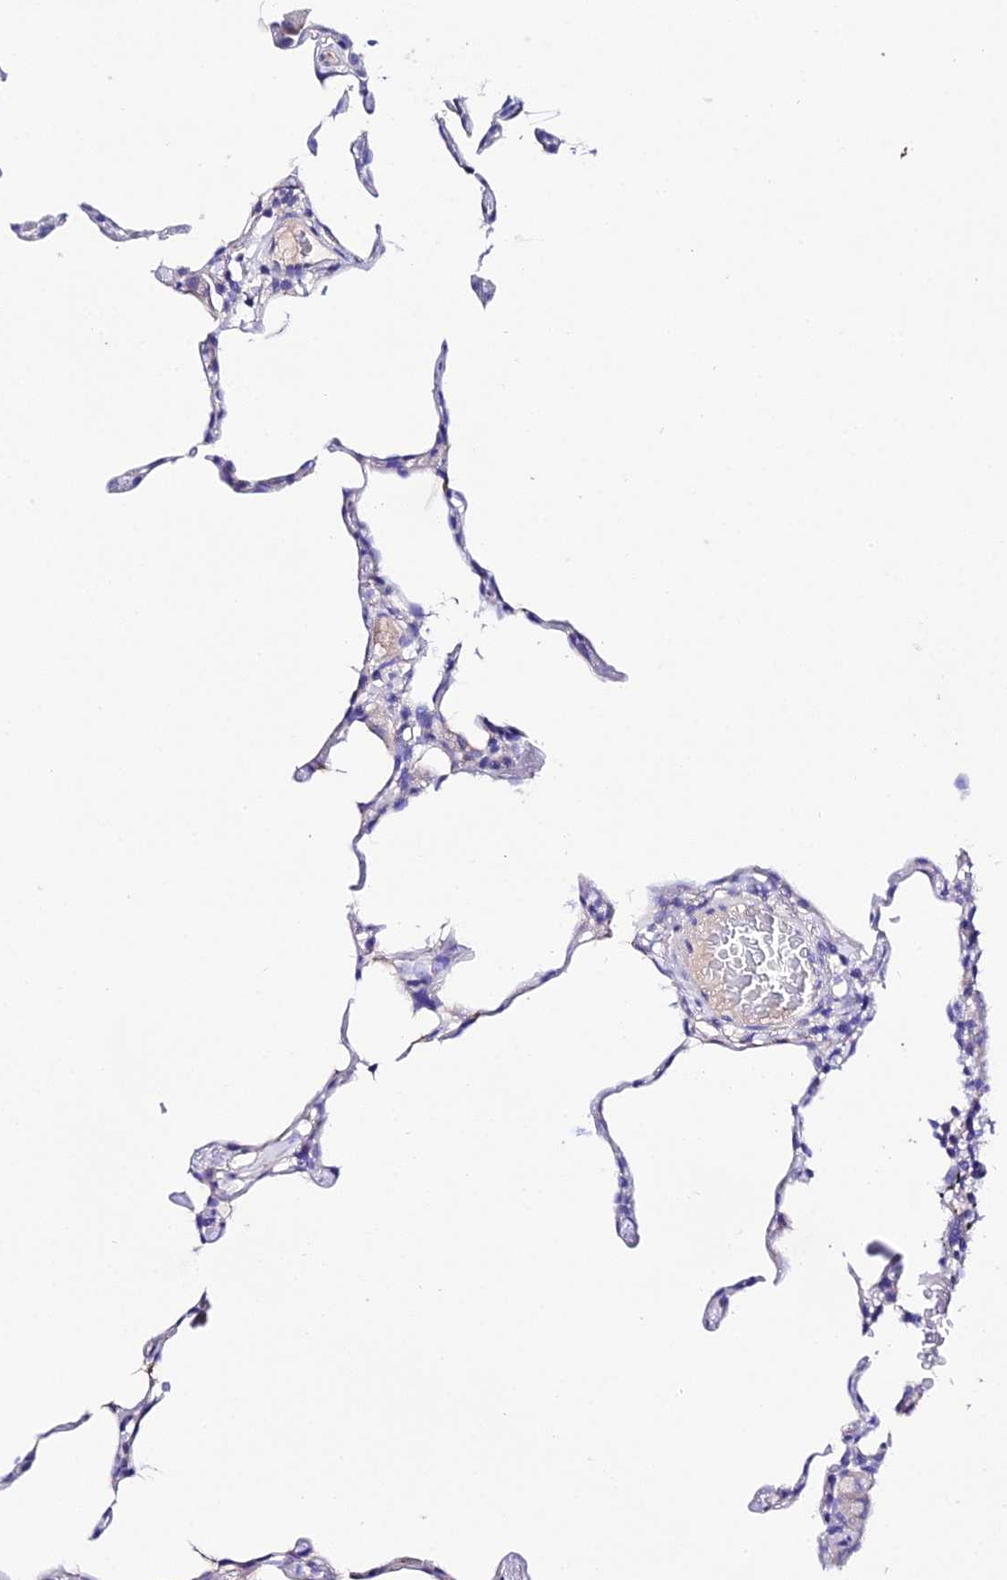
{"staining": {"intensity": "negative", "quantity": "none", "location": "none"}, "tissue": "lung", "cell_type": "Alveolar cells", "image_type": "normal", "snomed": [{"axis": "morphology", "description": "Normal tissue, NOS"}, {"axis": "topography", "description": "Lung"}], "caption": "This is a micrograph of immunohistochemistry (IHC) staining of normal lung, which shows no positivity in alveolar cells.", "gene": "TMEM117", "patient": {"sex": "female", "age": 57}}